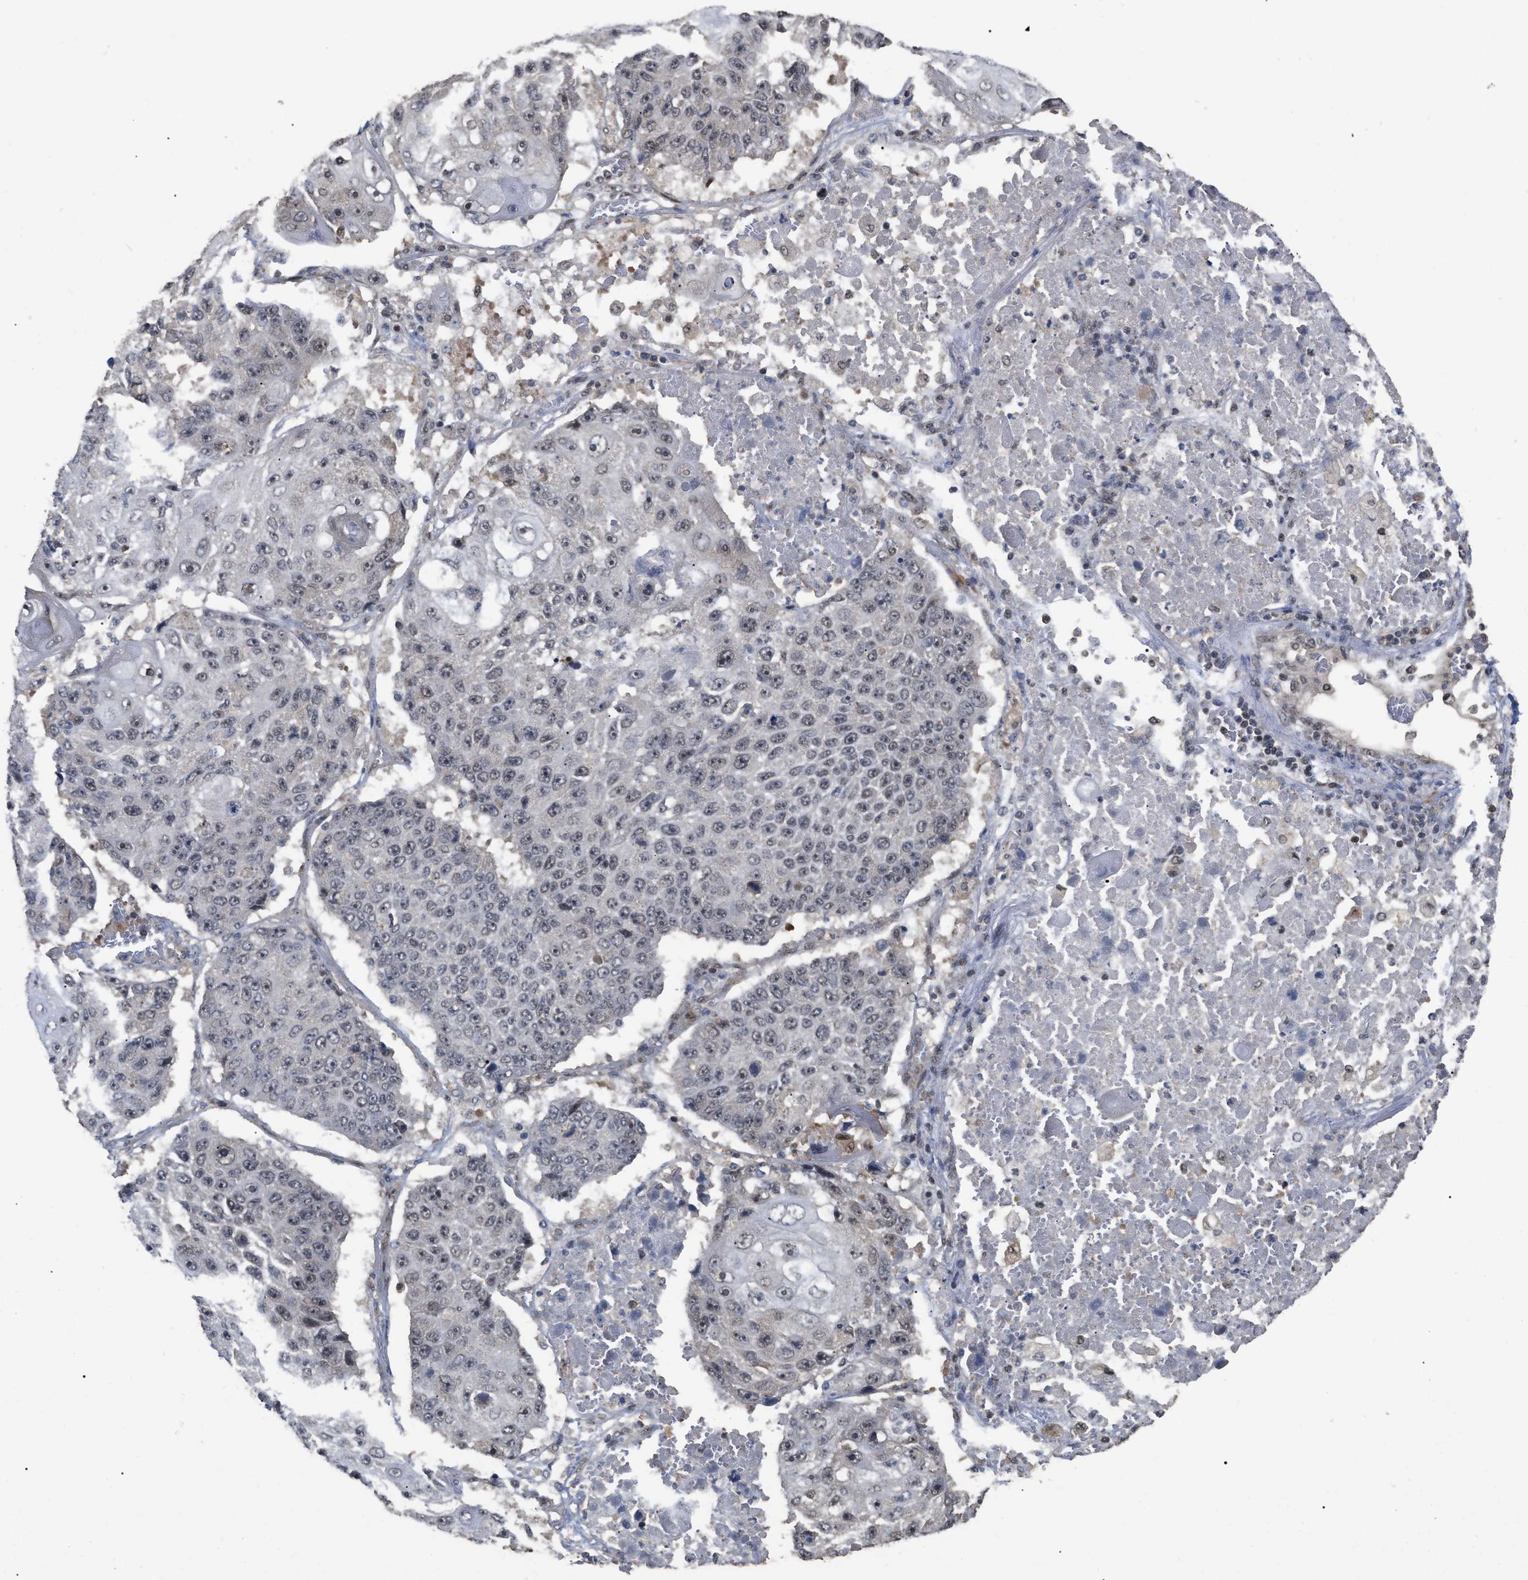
{"staining": {"intensity": "weak", "quantity": ">75%", "location": "nuclear"}, "tissue": "lung cancer", "cell_type": "Tumor cells", "image_type": "cancer", "snomed": [{"axis": "morphology", "description": "Squamous cell carcinoma, NOS"}, {"axis": "topography", "description": "Lung"}], "caption": "Immunohistochemical staining of lung cancer (squamous cell carcinoma) demonstrates low levels of weak nuclear expression in about >75% of tumor cells.", "gene": "JAZF1", "patient": {"sex": "male", "age": 61}}